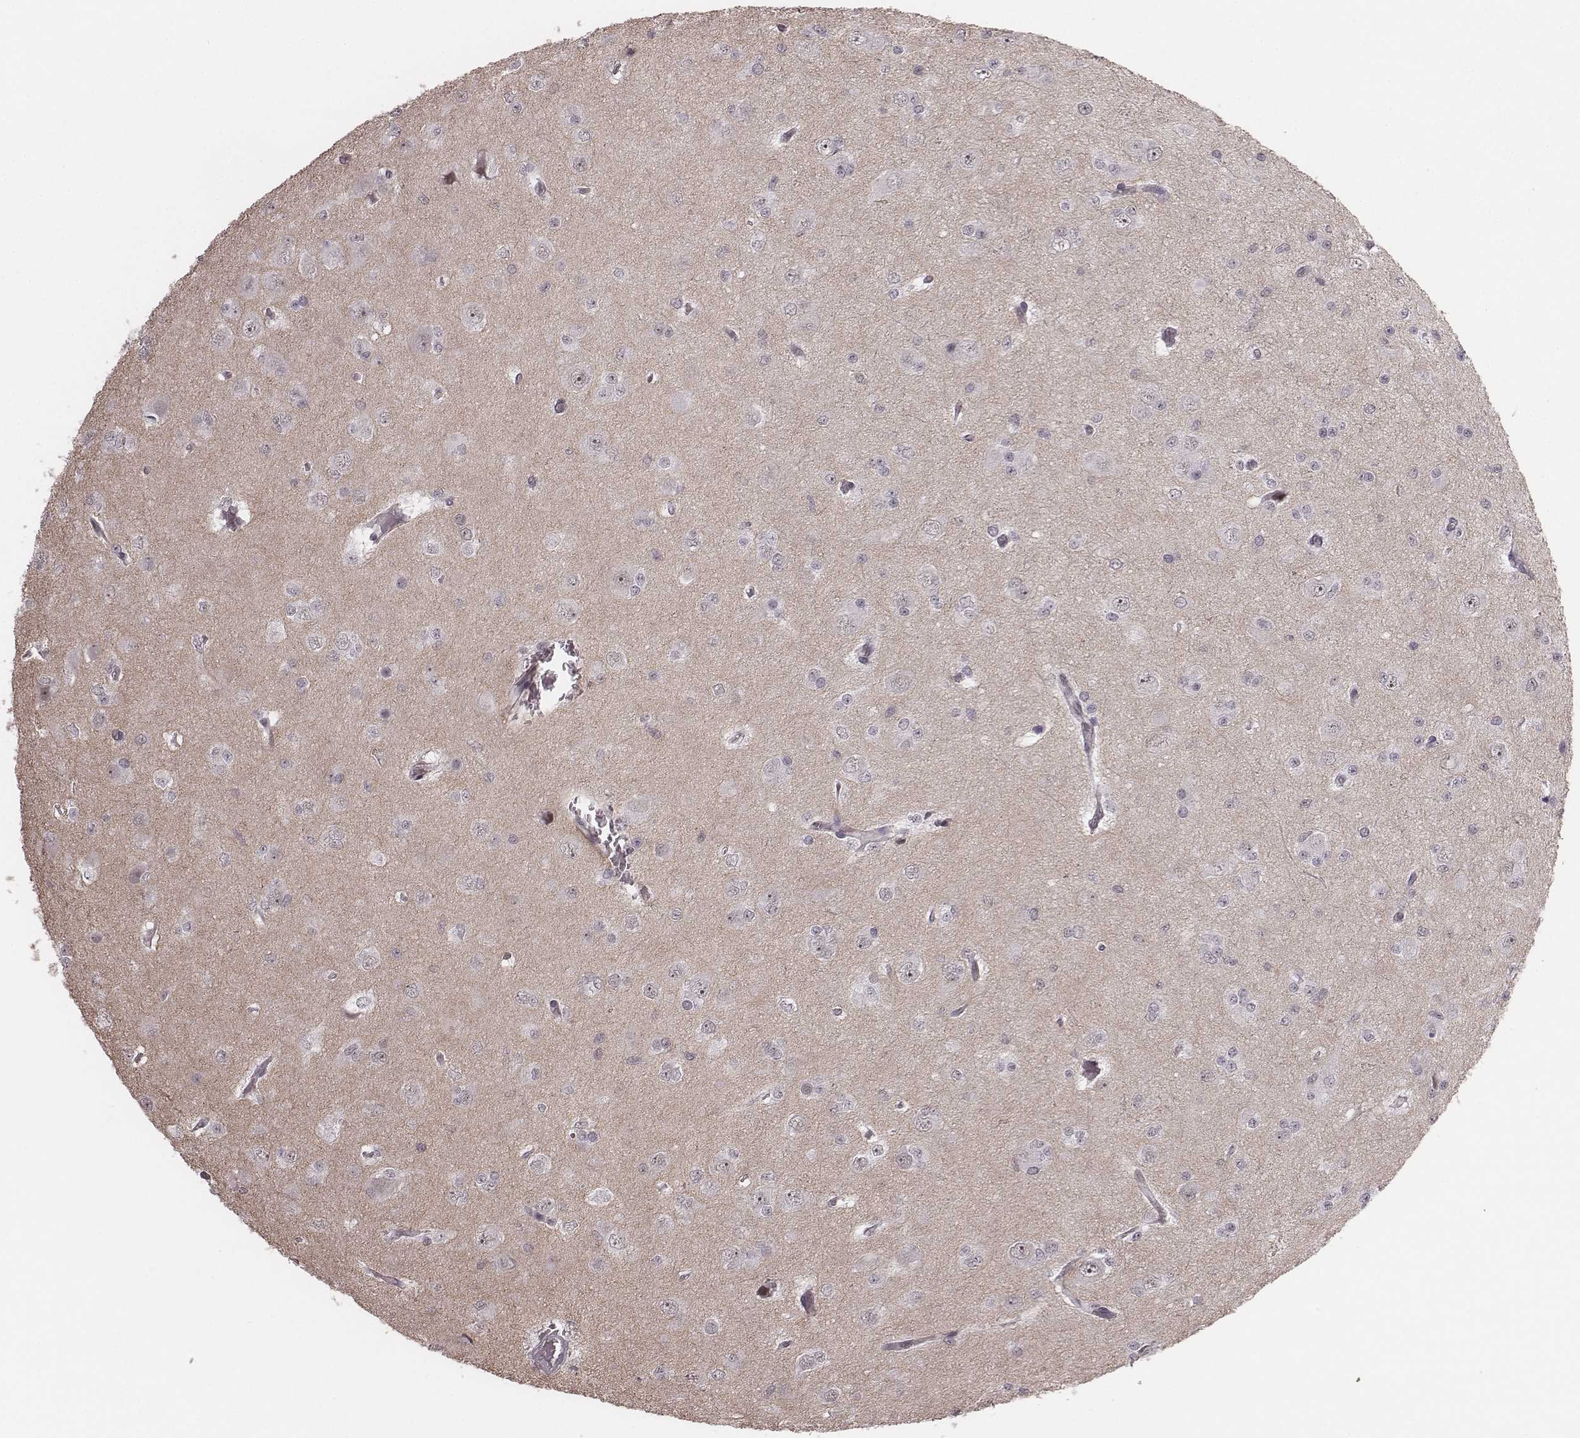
{"staining": {"intensity": "negative", "quantity": "none", "location": "none"}, "tissue": "glioma", "cell_type": "Tumor cells", "image_type": "cancer", "snomed": [{"axis": "morphology", "description": "Glioma, malignant, Low grade"}, {"axis": "topography", "description": "Brain"}], "caption": "The micrograph reveals no staining of tumor cells in glioma.", "gene": "RPGRIP1", "patient": {"sex": "male", "age": 27}}